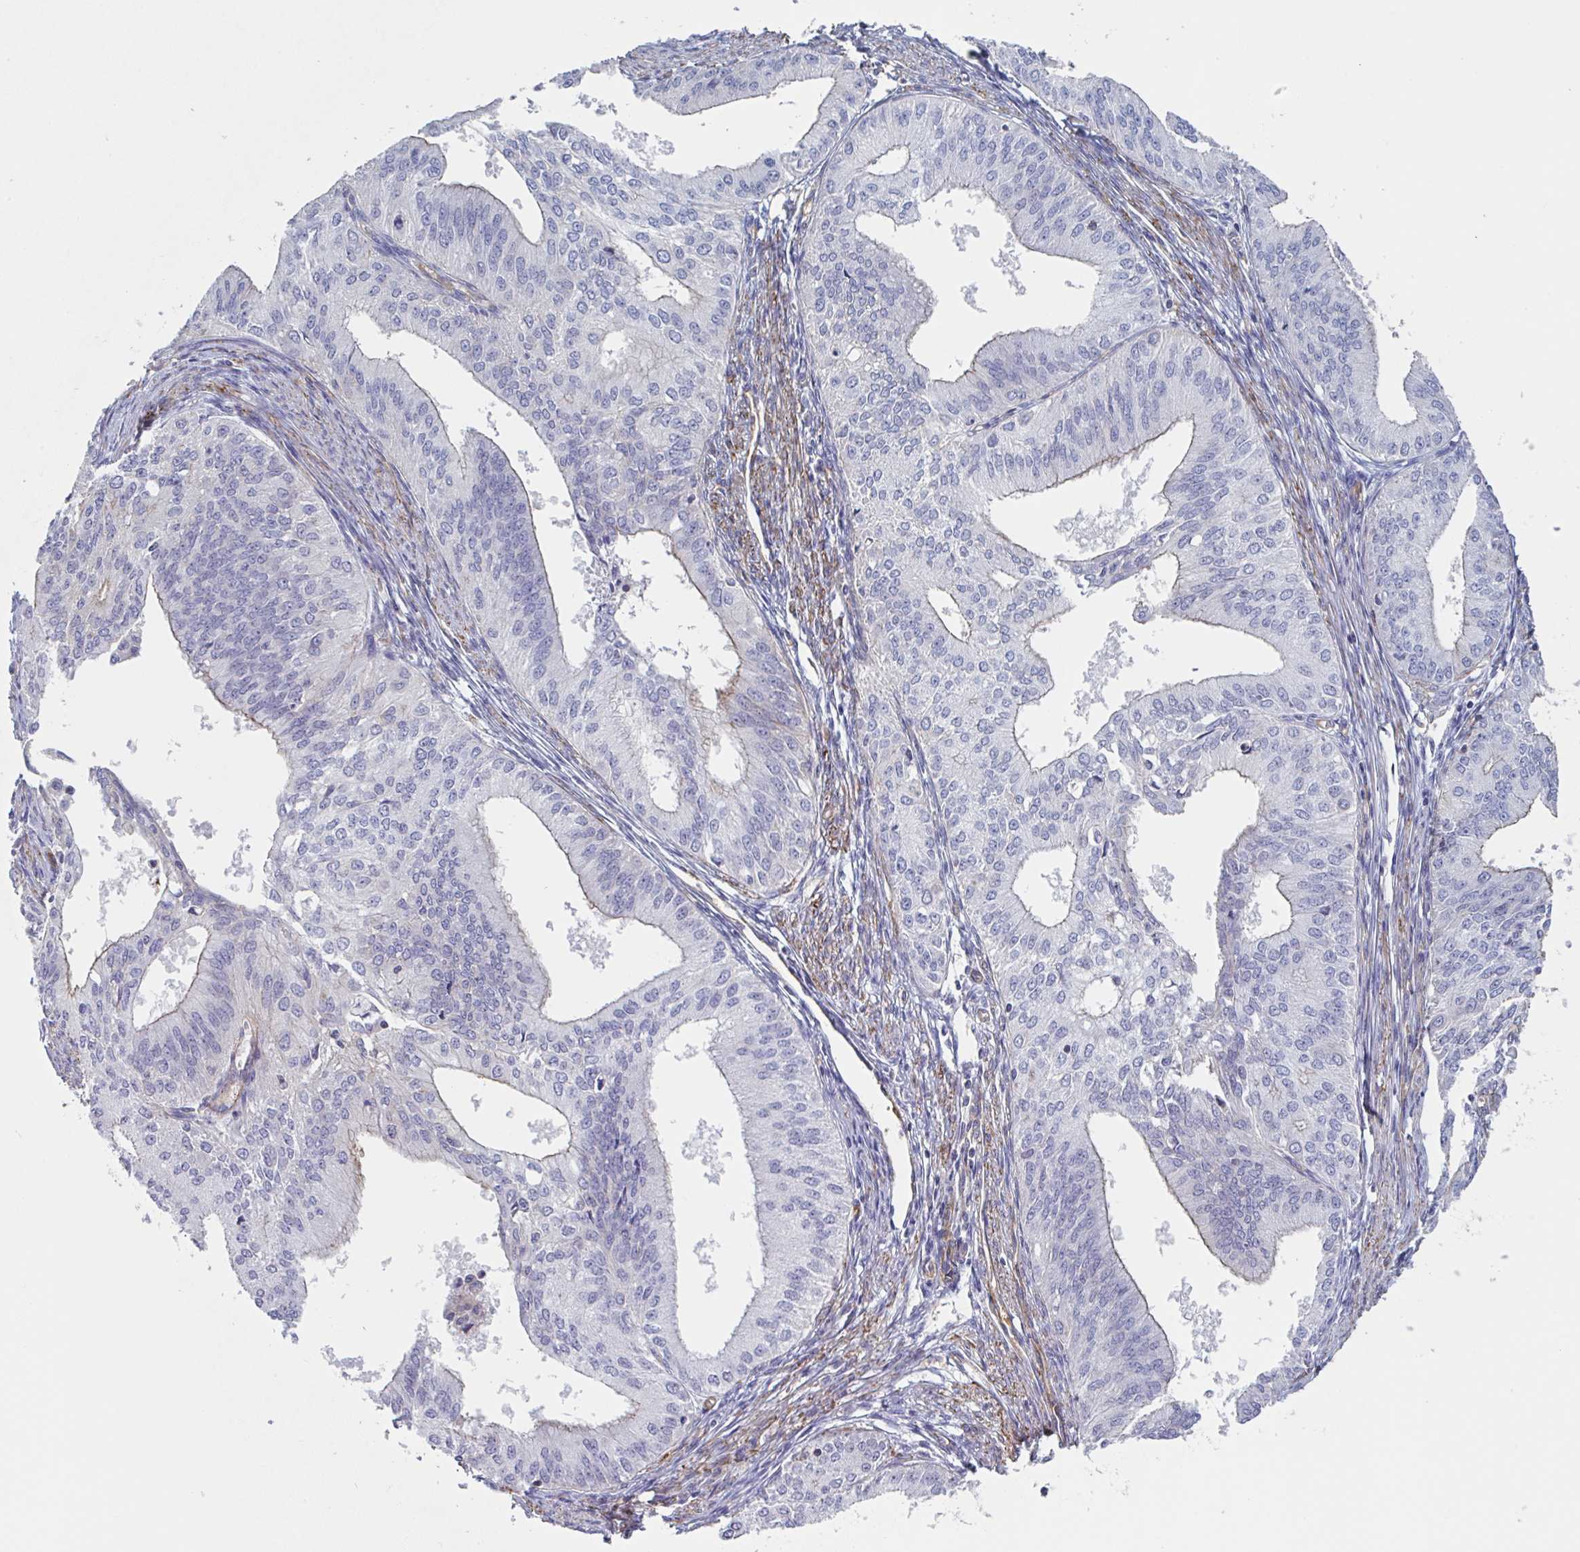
{"staining": {"intensity": "weak", "quantity": "25%-75%", "location": "cytoplasmic/membranous"}, "tissue": "endometrial cancer", "cell_type": "Tumor cells", "image_type": "cancer", "snomed": [{"axis": "morphology", "description": "Adenocarcinoma, NOS"}, {"axis": "topography", "description": "Endometrium"}], "caption": "This photomicrograph displays immunohistochemistry staining of endometrial adenocarcinoma, with low weak cytoplasmic/membranous positivity in approximately 25%-75% of tumor cells.", "gene": "SHISA7", "patient": {"sex": "female", "age": 50}}